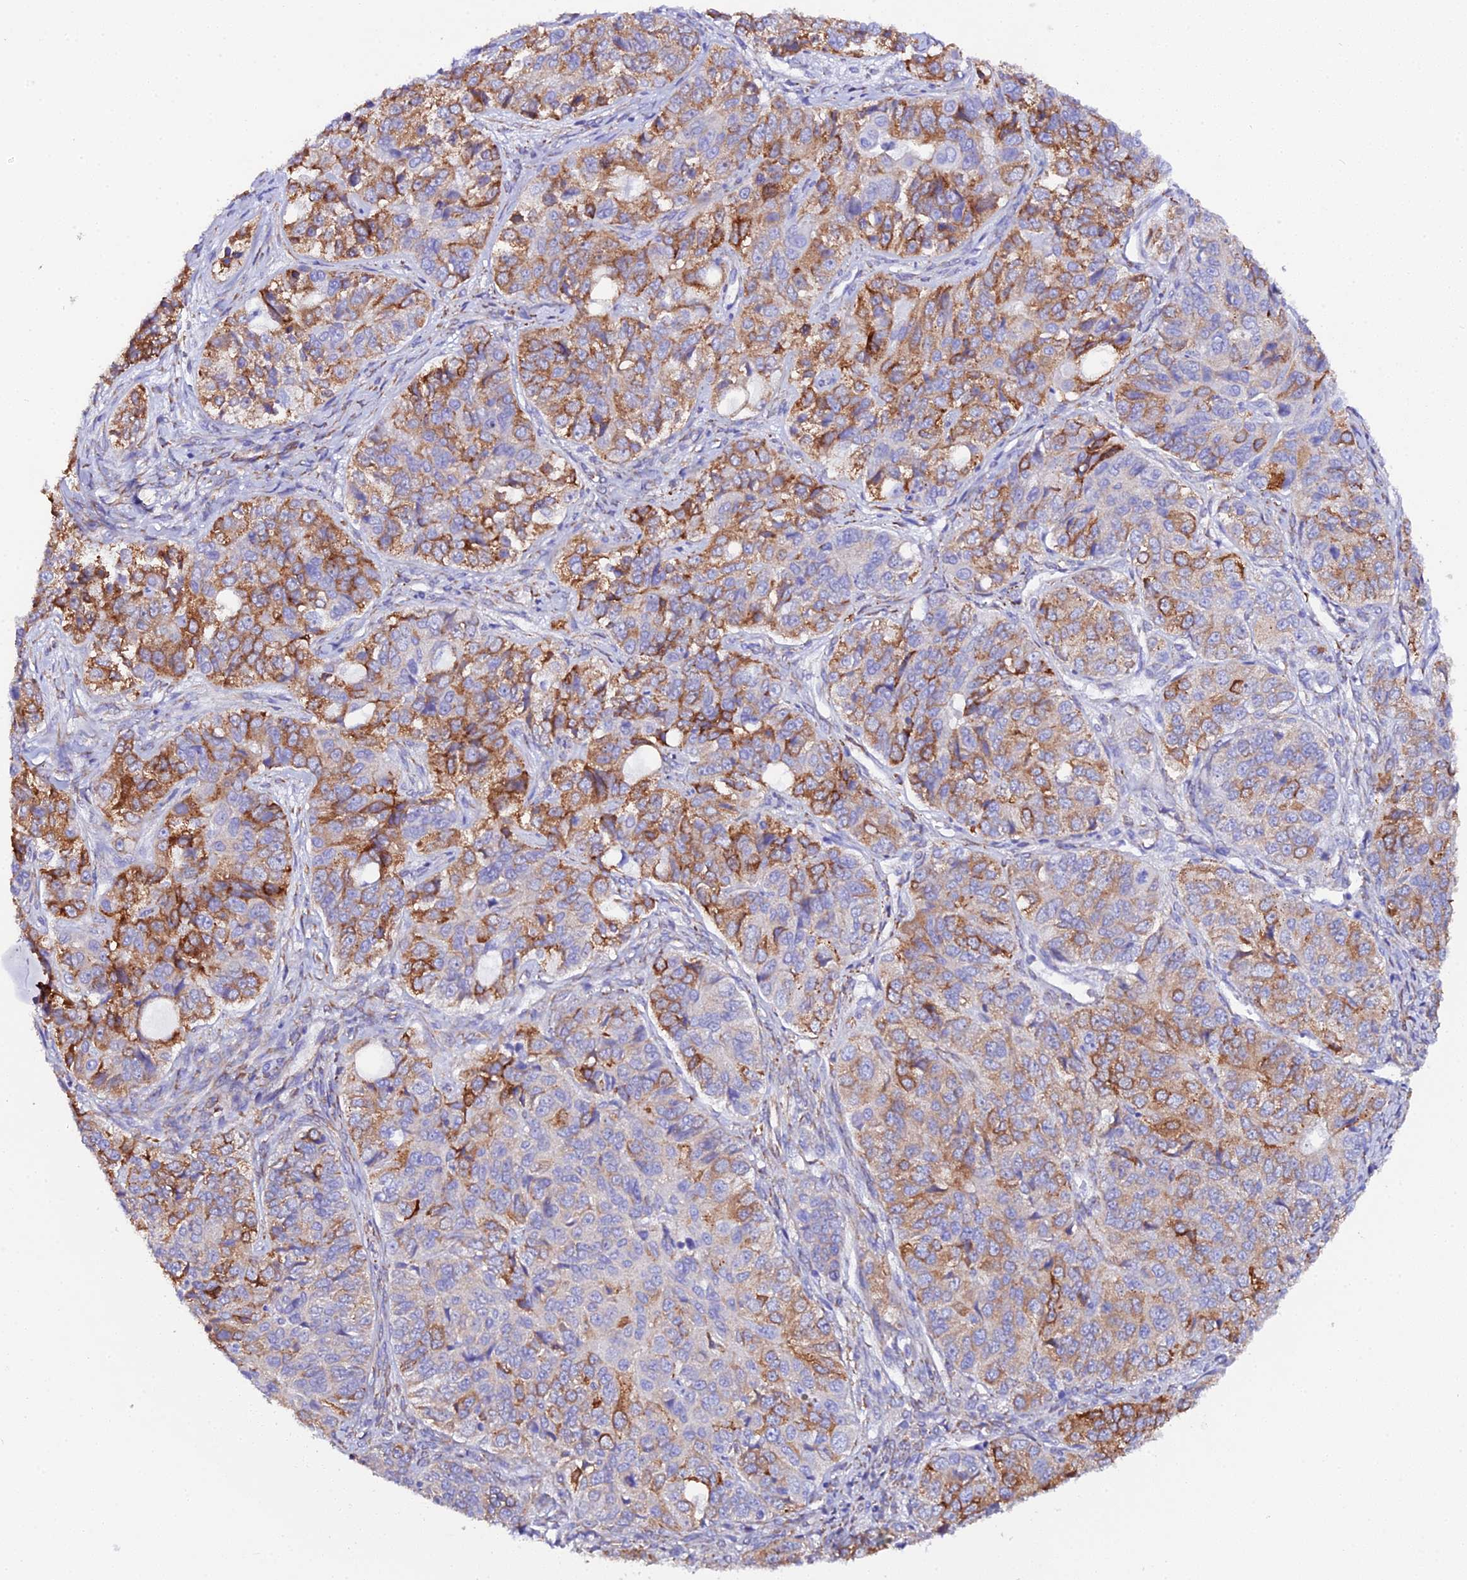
{"staining": {"intensity": "strong", "quantity": "25%-75%", "location": "cytoplasmic/membranous"}, "tissue": "ovarian cancer", "cell_type": "Tumor cells", "image_type": "cancer", "snomed": [{"axis": "morphology", "description": "Carcinoma, endometroid"}, {"axis": "topography", "description": "Ovary"}], "caption": "Protein staining reveals strong cytoplasmic/membranous positivity in approximately 25%-75% of tumor cells in ovarian cancer (endometroid carcinoma).", "gene": "CFAP45", "patient": {"sex": "female", "age": 51}}